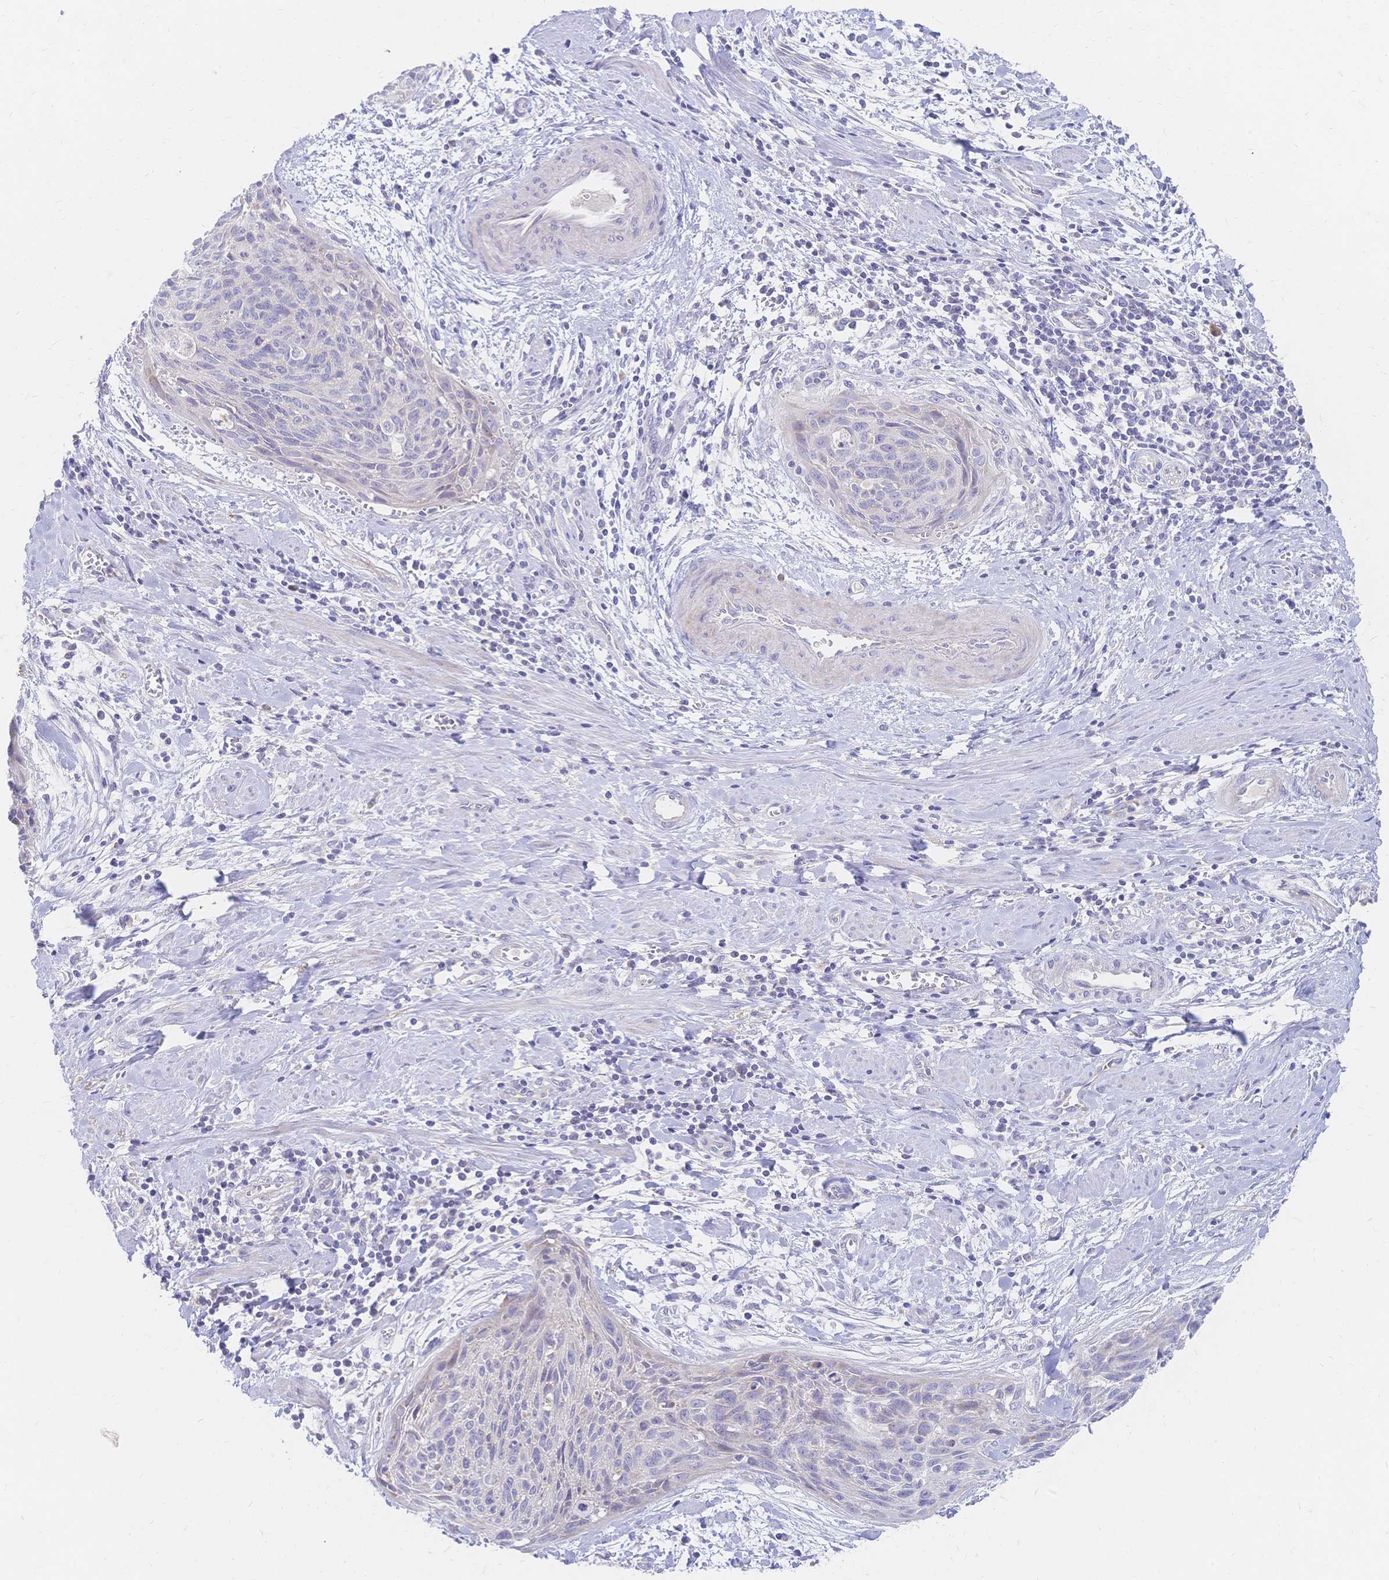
{"staining": {"intensity": "negative", "quantity": "none", "location": "none"}, "tissue": "cervical cancer", "cell_type": "Tumor cells", "image_type": "cancer", "snomed": [{"axis": "morphology", "description": "Squamous cell carcinoma, NOS"}, {"axis": "topography", "description": "Cervix"}], "caption": "Immunohistochemistry (IHC) image of squamous cell carcinoma (cervical) stained for a protein (brown), which exhibits no staining in tumor cells.", "gene": "VWC2L", "patient": {"sex": "female", "age": 55}}